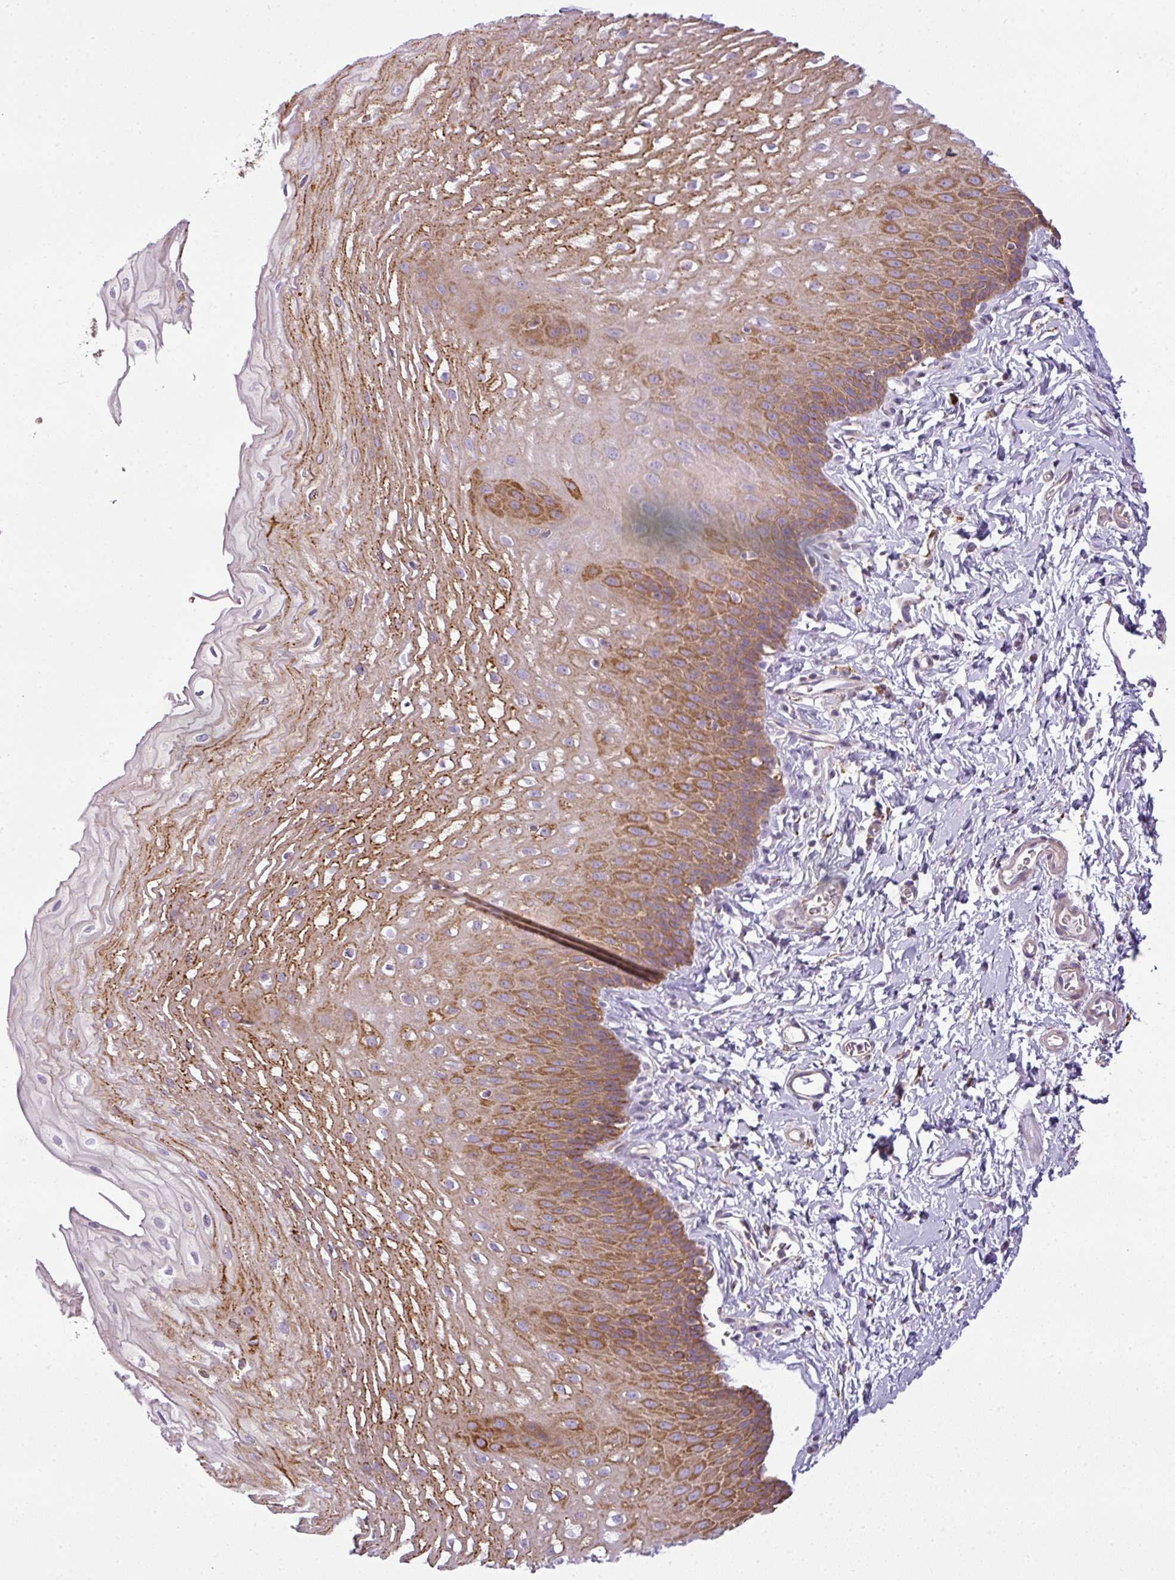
{"staining": {"intensity": "strong", "quantity": ">75%", "location": "cytoplasmic/membranous"}, "tissue": "esophagus", "cell_type": "Squamous epithelial cells", "image_type": "normal", "snomed": [{"axis": "morphology", "description": "Normal tissue, NOS"}, {"axis": "topography", "description": "Esophagus"}], "caption": "Immunohistochemical staining of unremarkable human esophagus displays strong cytoplasmic/membranous protein staining in about >75% of squamous epithelial cells.", "gene": "ANKRD18A", "patient": {"sex": "male", "age": 70}}